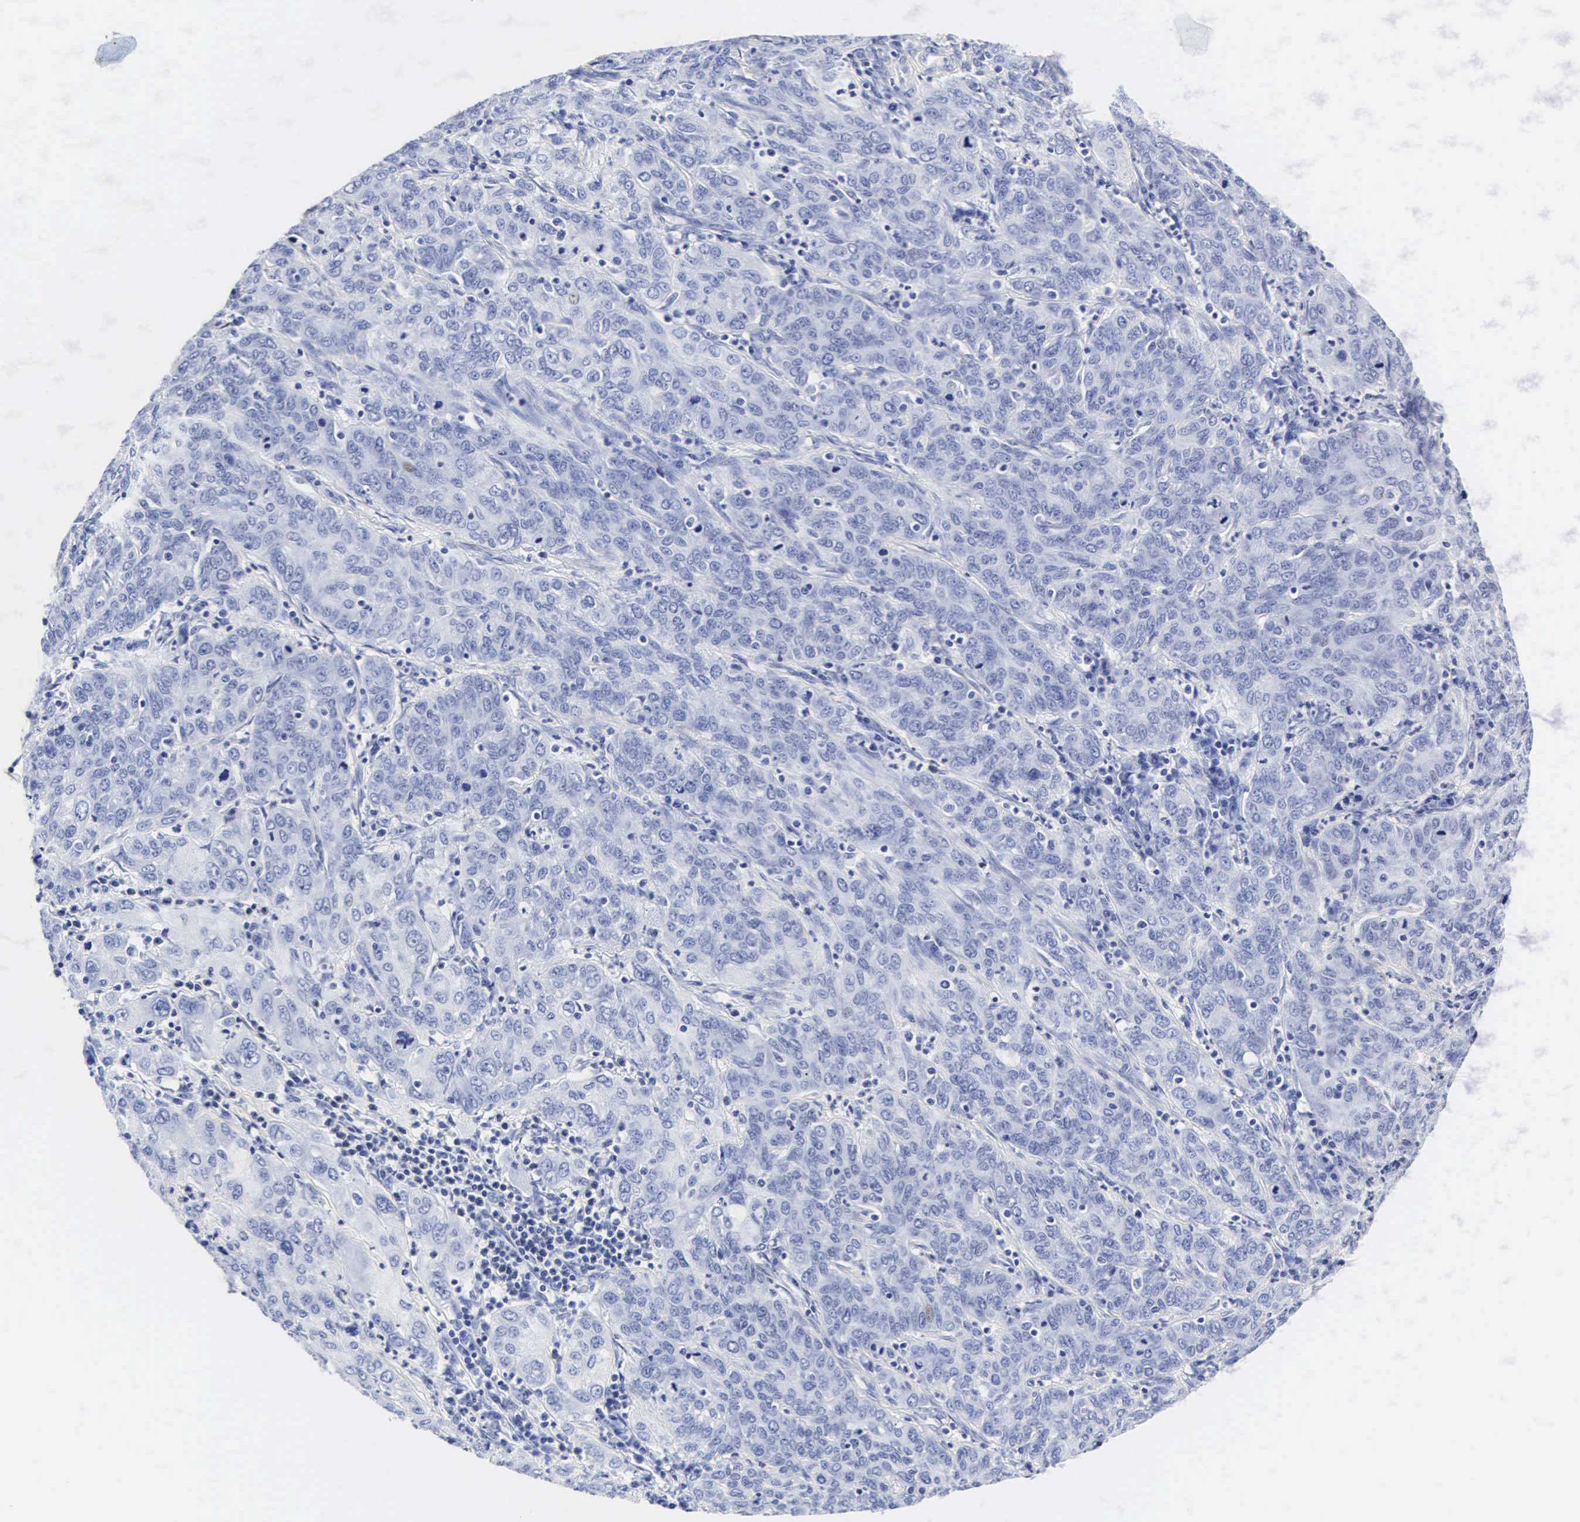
{"staining": {"intensity": "negative", "quantity": "none", "location": "none"}, "tissue": "cervical cancer", "cell_type": "Tumor cells", "image_type": "cancer", "snomed": [{"axis": "morphology", "description": "Squamous cell carcinoma, NOS"}, {"axis": "topography", "description": "Cervix"}], "caption": "High magnification brightfield microscopy of cervical squamous cell carcinoma stained with DAB (3,3'-diaminobenzidine) (brown) and counterstained with hematoxylin (blue): tumor cells show no significant positivity. (Stains: DAB immunohistochemistry with hematoxylin counter stain, Microscopy: brightfield microscopy at high magnification).", "gene": "MB", "patient": {"sex": "female", "age": 38}}